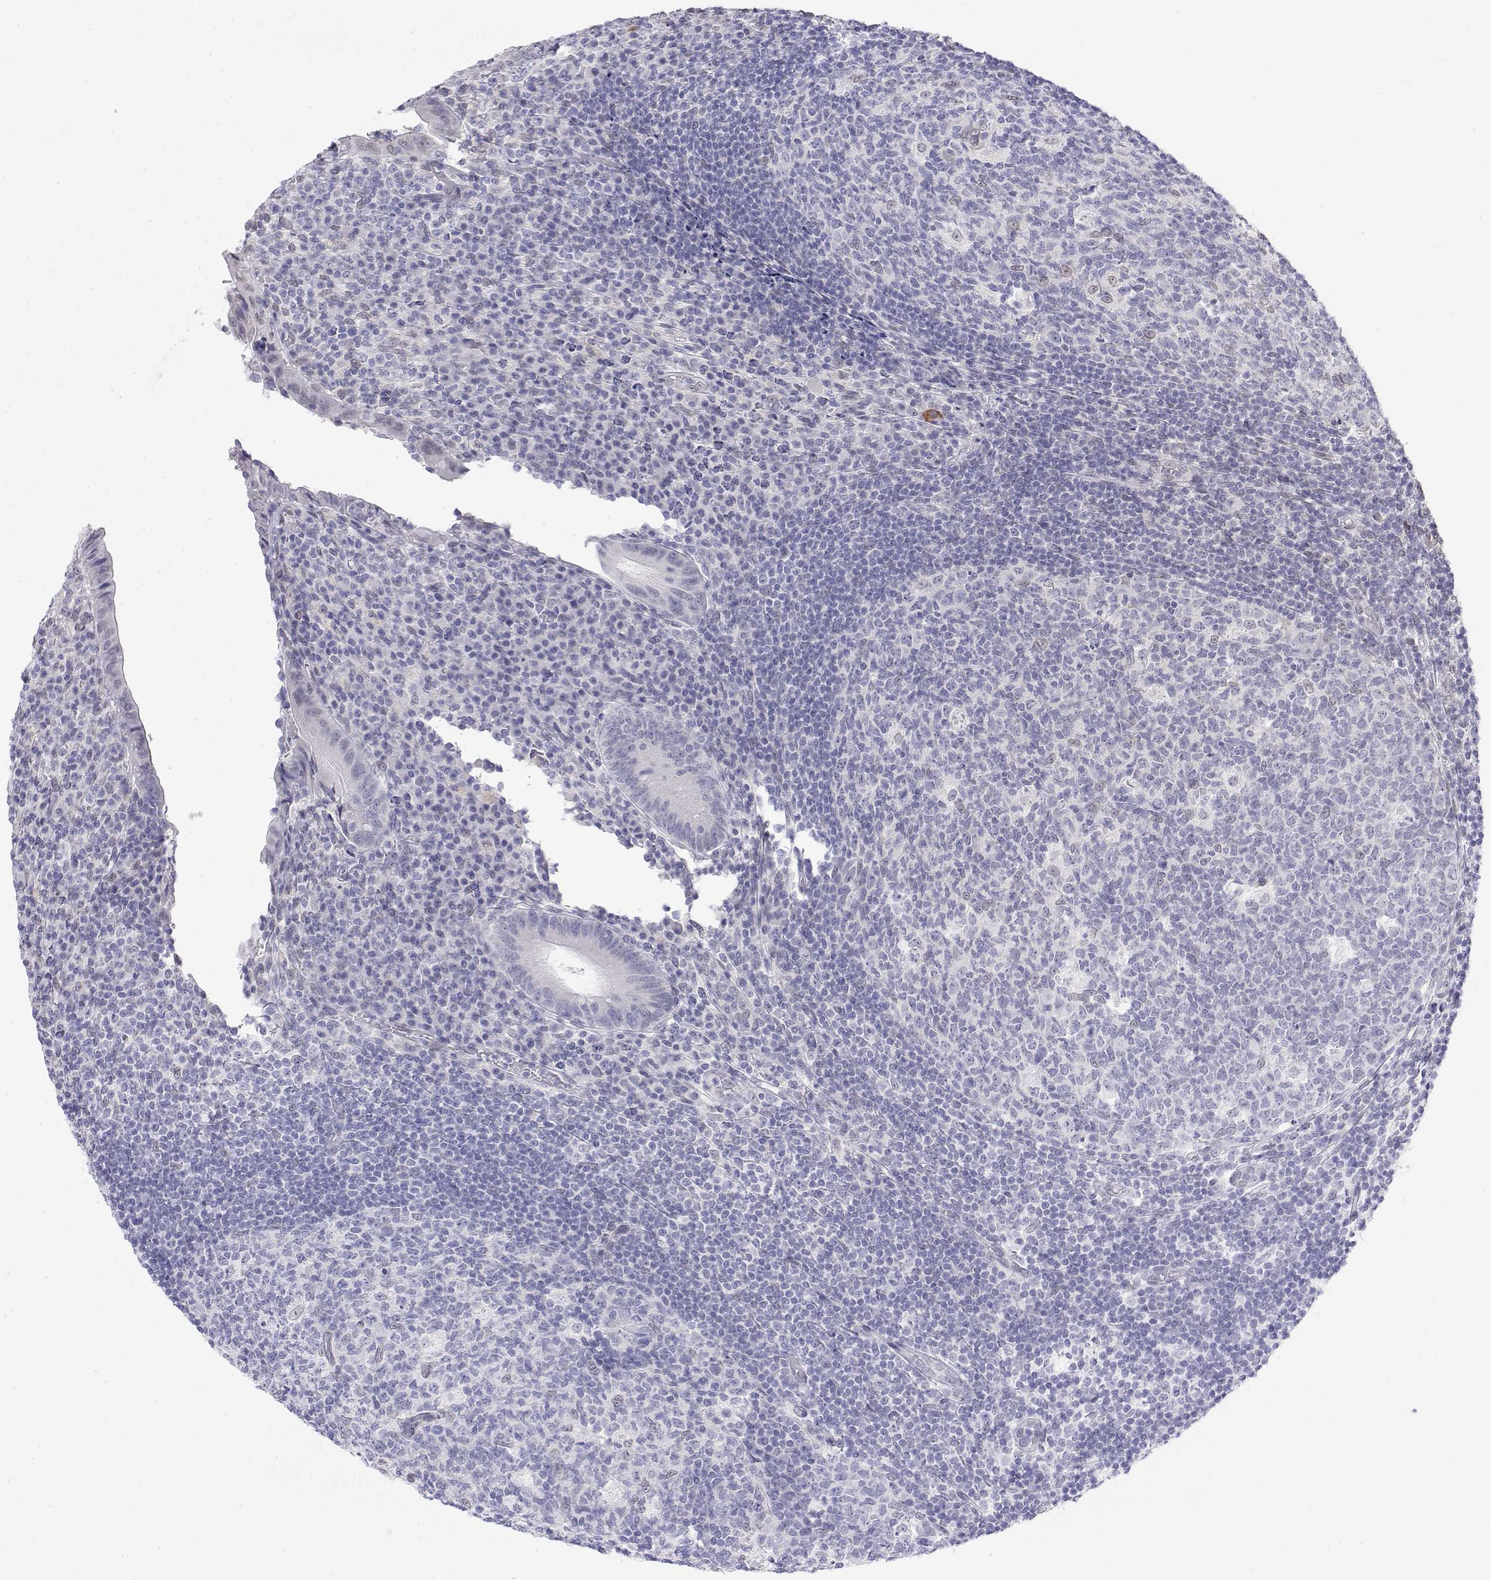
{"staining": {"intensity": "negative", "quantity": "none", "location": "none"}, "tissue": "appendix", "cell_type": "Glandular cells", "image_type": "normal", "snomed": [{"axis": "morphology", "description": "Normal tissue, NOS"}, {"axis": "topography", "description": "Appendix"}], "caption": "Unremarkable appendix was stained to show a protein in brown. There is no significant positivity in glandular cells. (DAB (3,3'-diaminobenzidine) IHC with hematoxylin counter stain).", "gene": "ZNF532", "patient": {"sex": "male", "age": 18}}